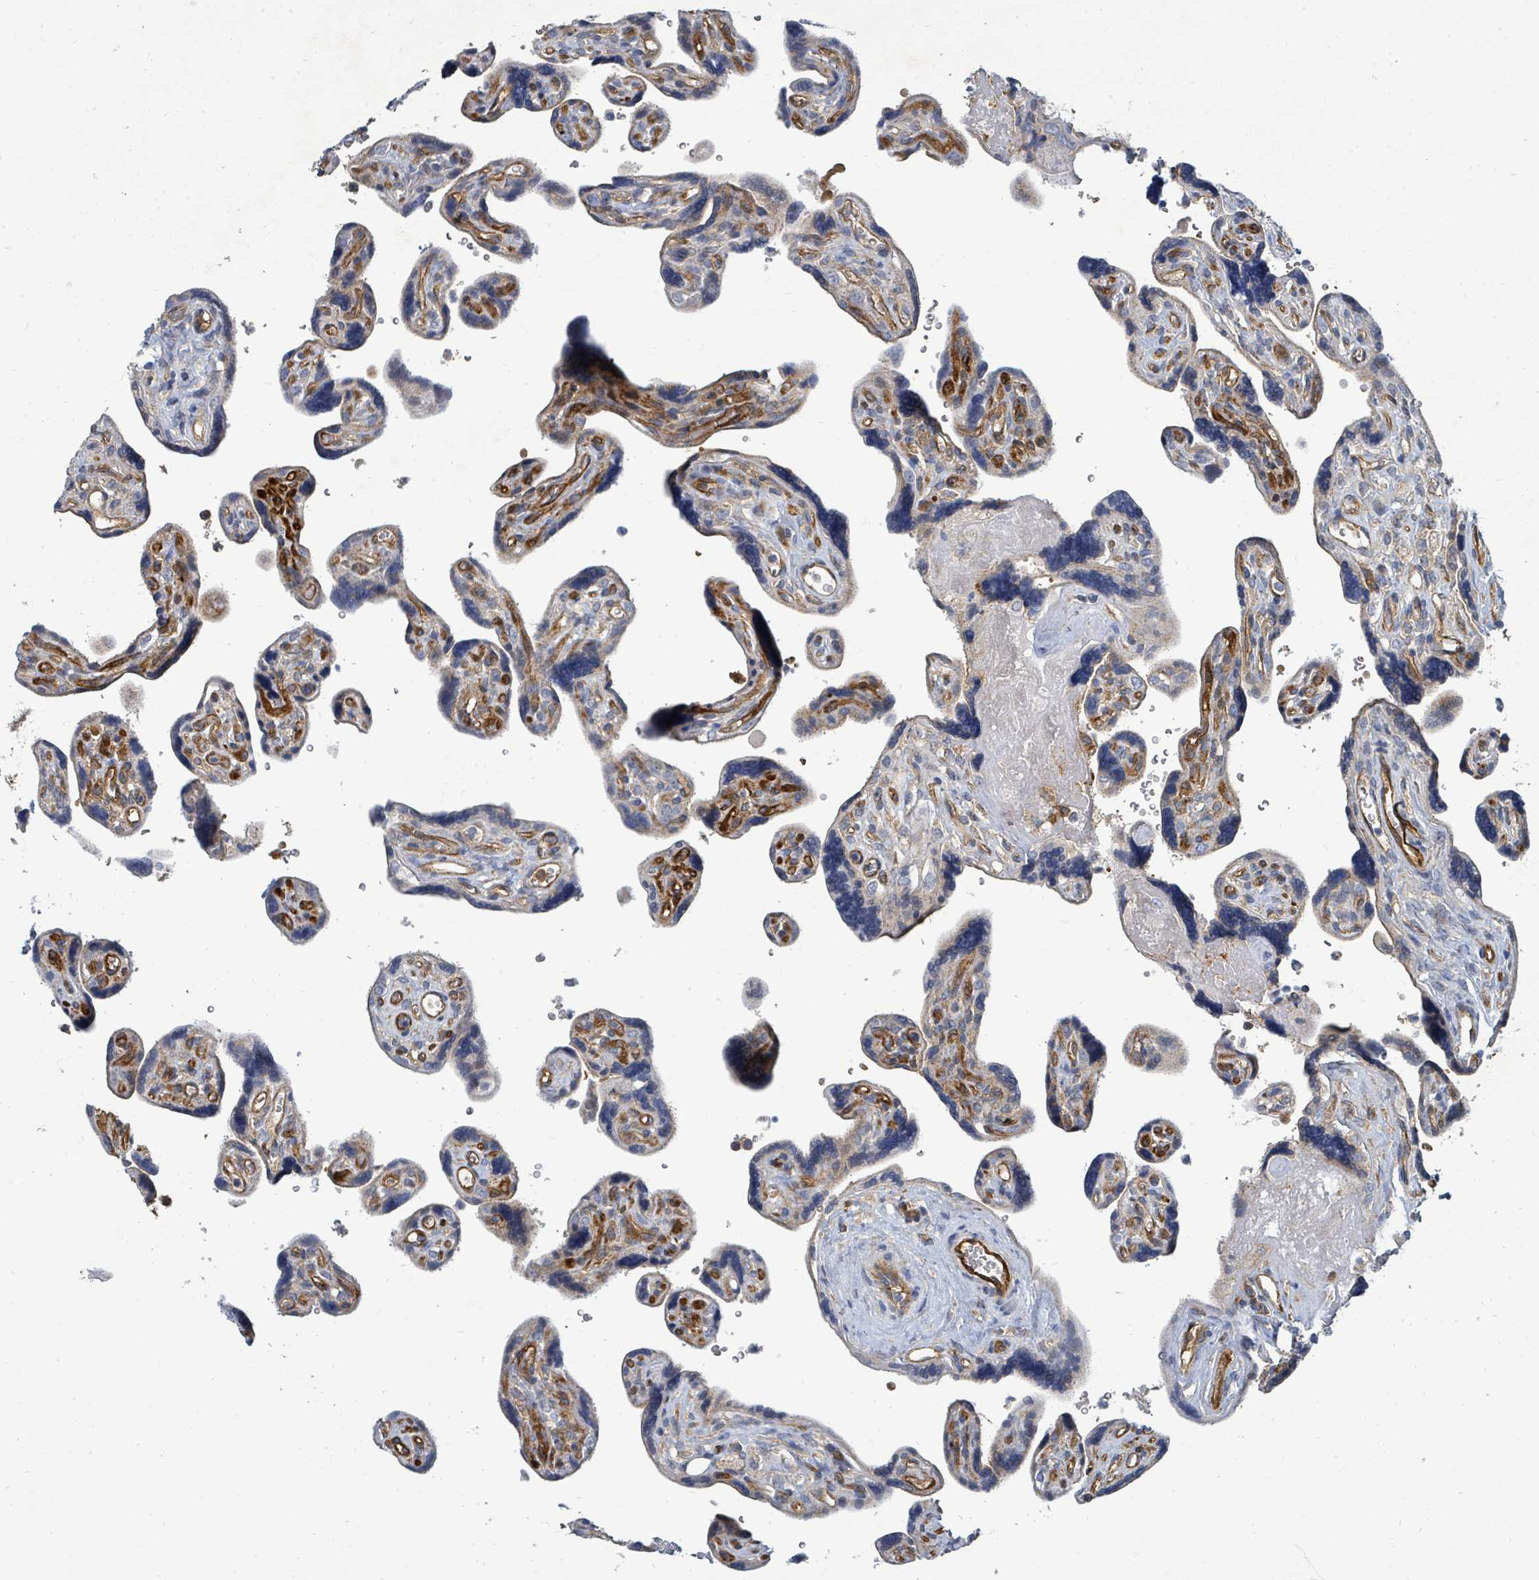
{"staining": {"intensity": "negative", "quantity": "none", "location": "none"}, "tissue": "placenta", "cell_type": "Decidual cells", "image_type": "normal", "snomed": [{"axis": "morphology", "description": "Normal tissue, NOS"}, {"axis": "topography", "description": "Placenta"}], "caption": "DAB immunohistochemical staining of unremarkable human placenta demonstrates no significant positivity in decidual cells. (Immunohistochemistry, brightfield microscopy, high magnification).", "gene": "IFIT1", "patient": {"sex": "female", "age": 39}}